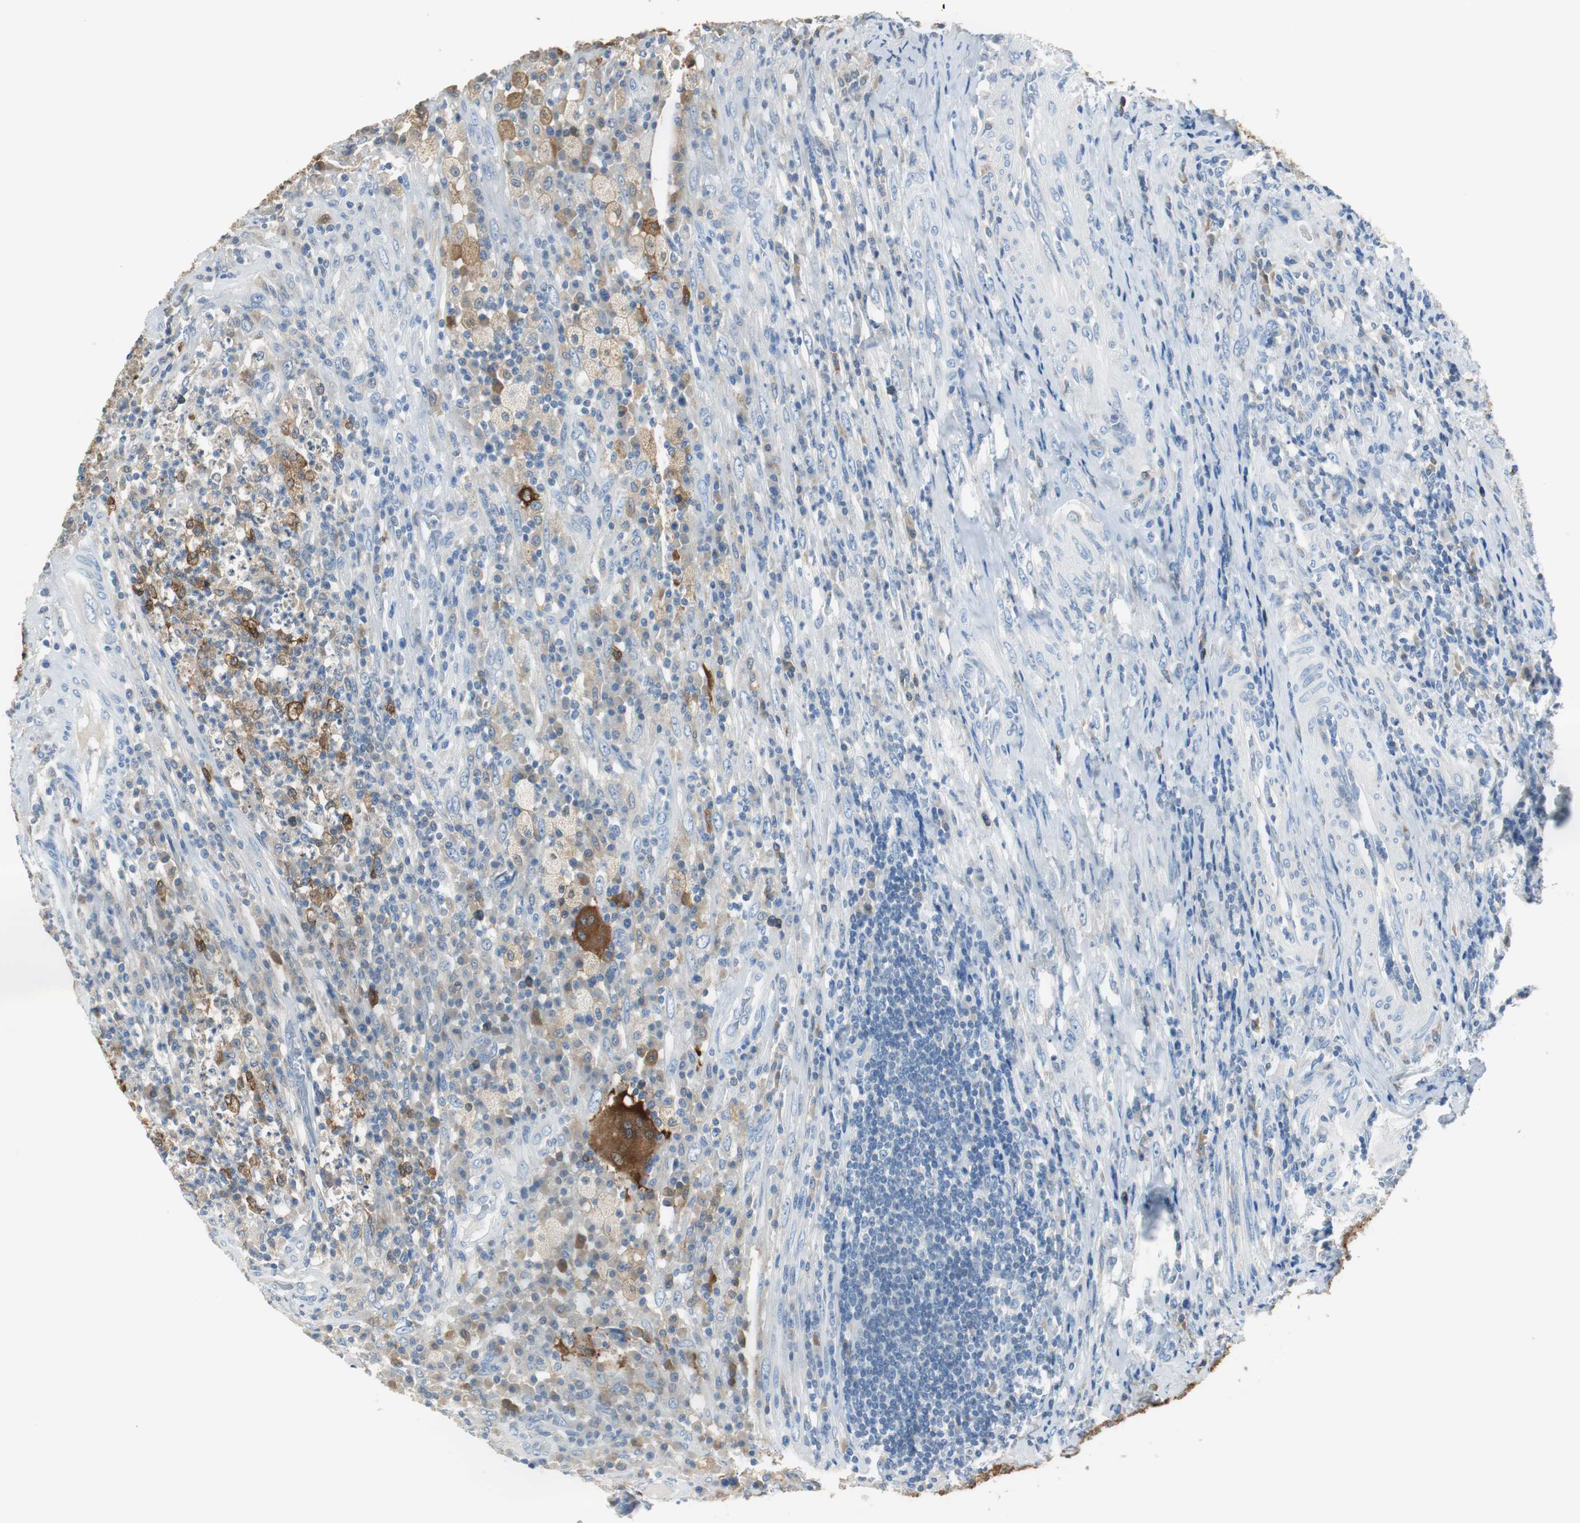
{"staining": {"intensity": "negative", "quantity": "none", "location": "none"}, "tissue": "testis cancer", "cell_type": "Tumor cells", "image_type": "cancer", "snomed": [{"axis": "morphology", "description": "Necrosis, NOS"}, {"axis": "morphology", "description": "Carcinoma, Embryonal, NOS"}, {"axis": "topography", "description": "Testis"}], "caption": "Micrograph shows no significant protein positivity in tumor cells of embryonal carcinoma (testis).", "gene": "FBP1", "patient": {"sex": "male", "age": 19}}